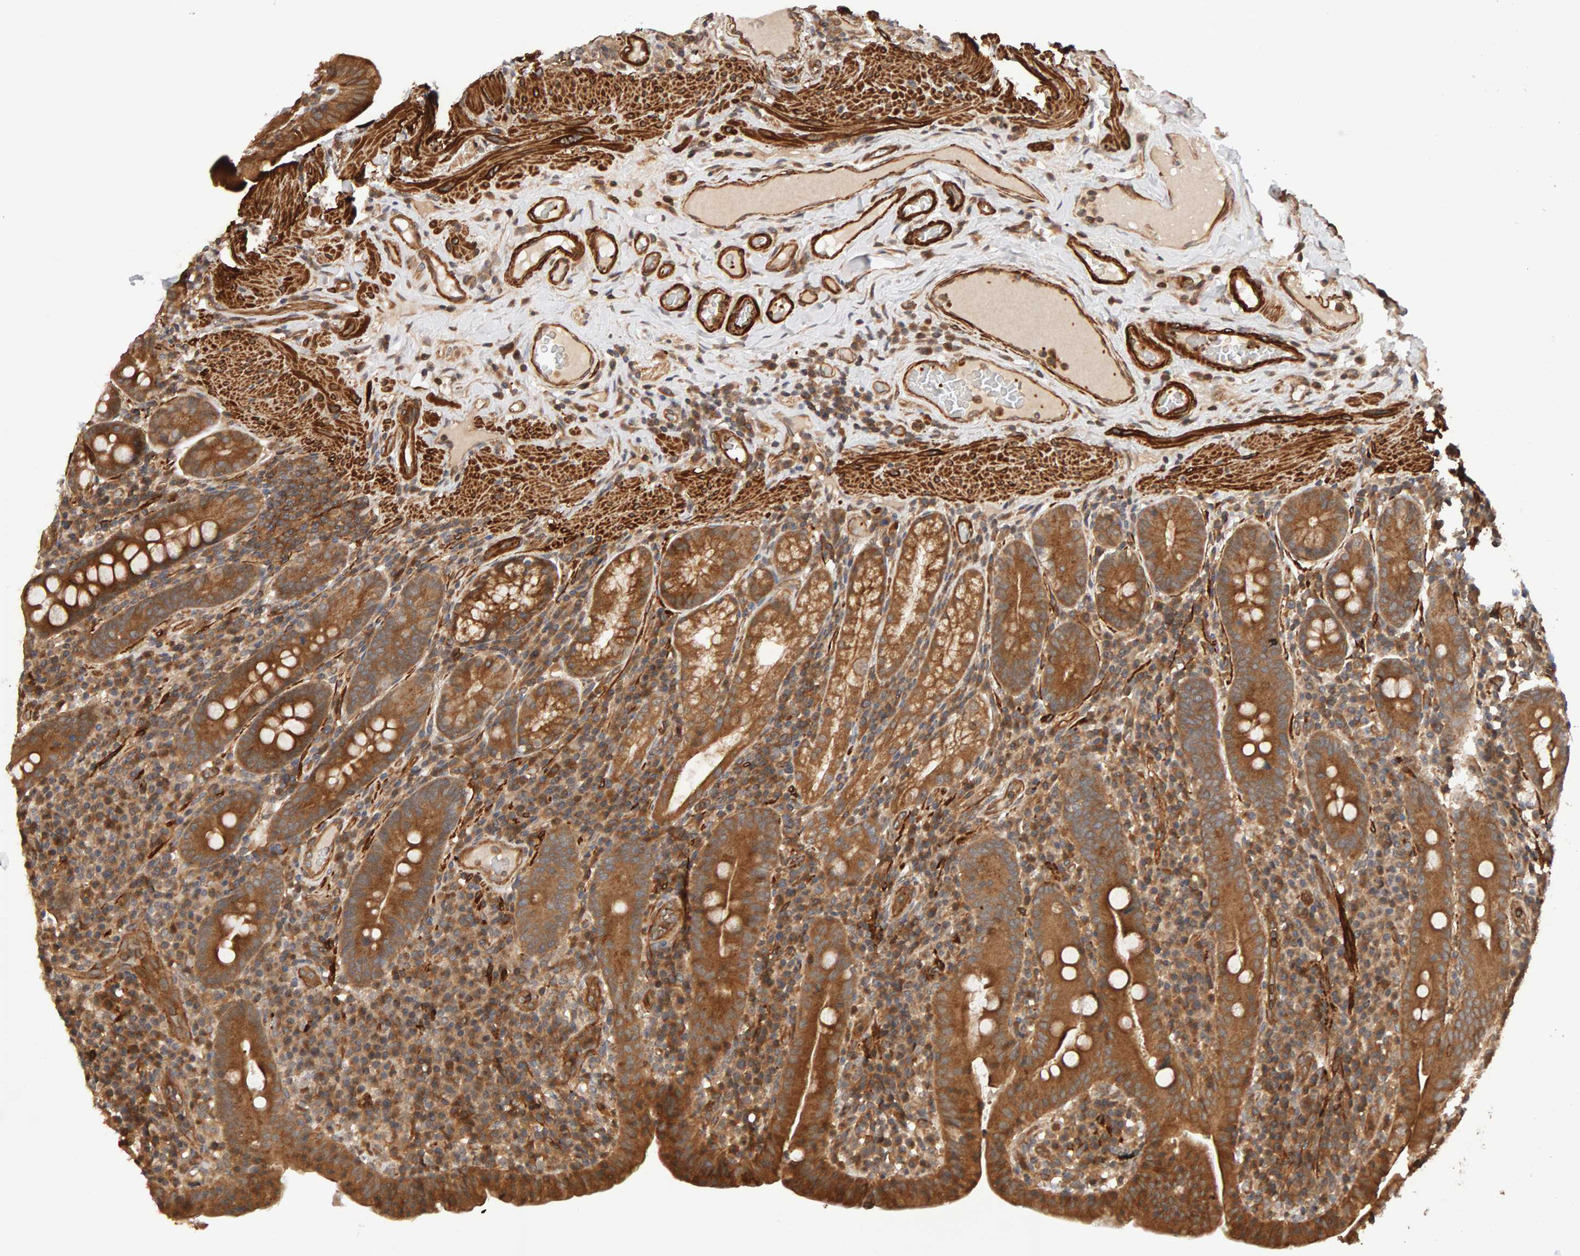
{"staining": {"intensity": "moderate", "quantity": ">75%", "location": "cytoplasmic/membranous"}, "tissue": "duodenum", "cell_type": "Glandular cells", "image_type": "normal", "snomed": [{"axis": "morphology", "description": "Normal tissue, NOS"}, {"axis": "topography", "description": "Duodenum"}], "caption": "Immunohistochemistry staining of normal duodenum, which exhibits medium levels of moderate cytoplasmic/membranous expression in approximately >75% of glandular cells indicating moderate cytoplasmic/membranous protein staining. The staining was performed using DAB (3,3'-diaminobenzidine) (brown) for protein detection and nuclei were counterstained in hematoxylin (blue).", "gene": "SYNRG", "patient": {"sex": "male", "age": 50}}